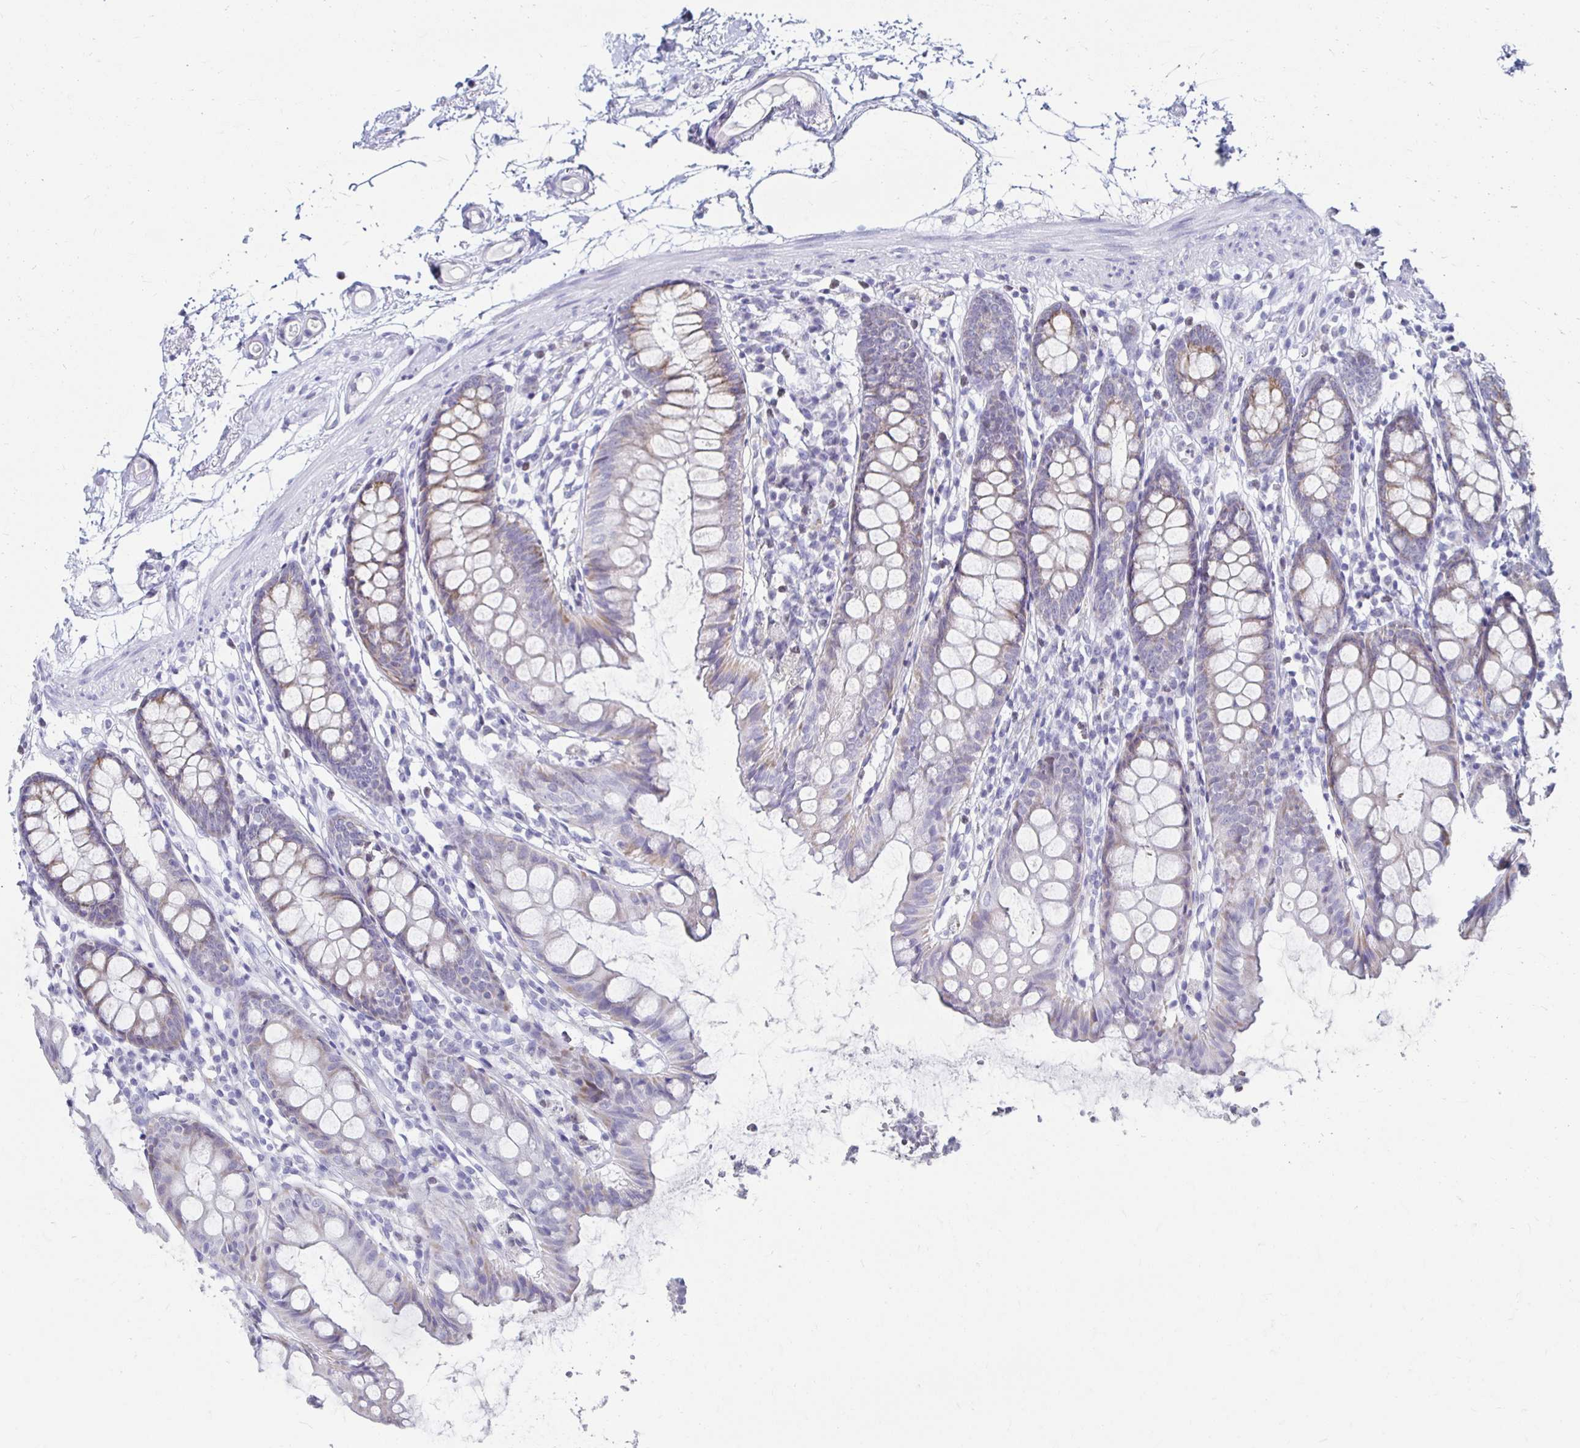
{"staining": {"intensity": "negative", "quantity": "none", "location": "none"}, "tissue": "colon", "cell_type": "Endothelial cells", "image_type": "normal", "snomed": [{"axis": "morphology", "description": "Normal tissue, NOS"}, {"axis": "topography", "description": "Colon"}], "caption": "IHC image of benign colon stained for a protein (brown), which reveals no positivity in endothelial cells. The staining is performed using DAB brown chromogen with nuclei counter-stained in using hematoxylin.", "gene": "NOCT", "patient": {"sex": "female", "age": 84}}